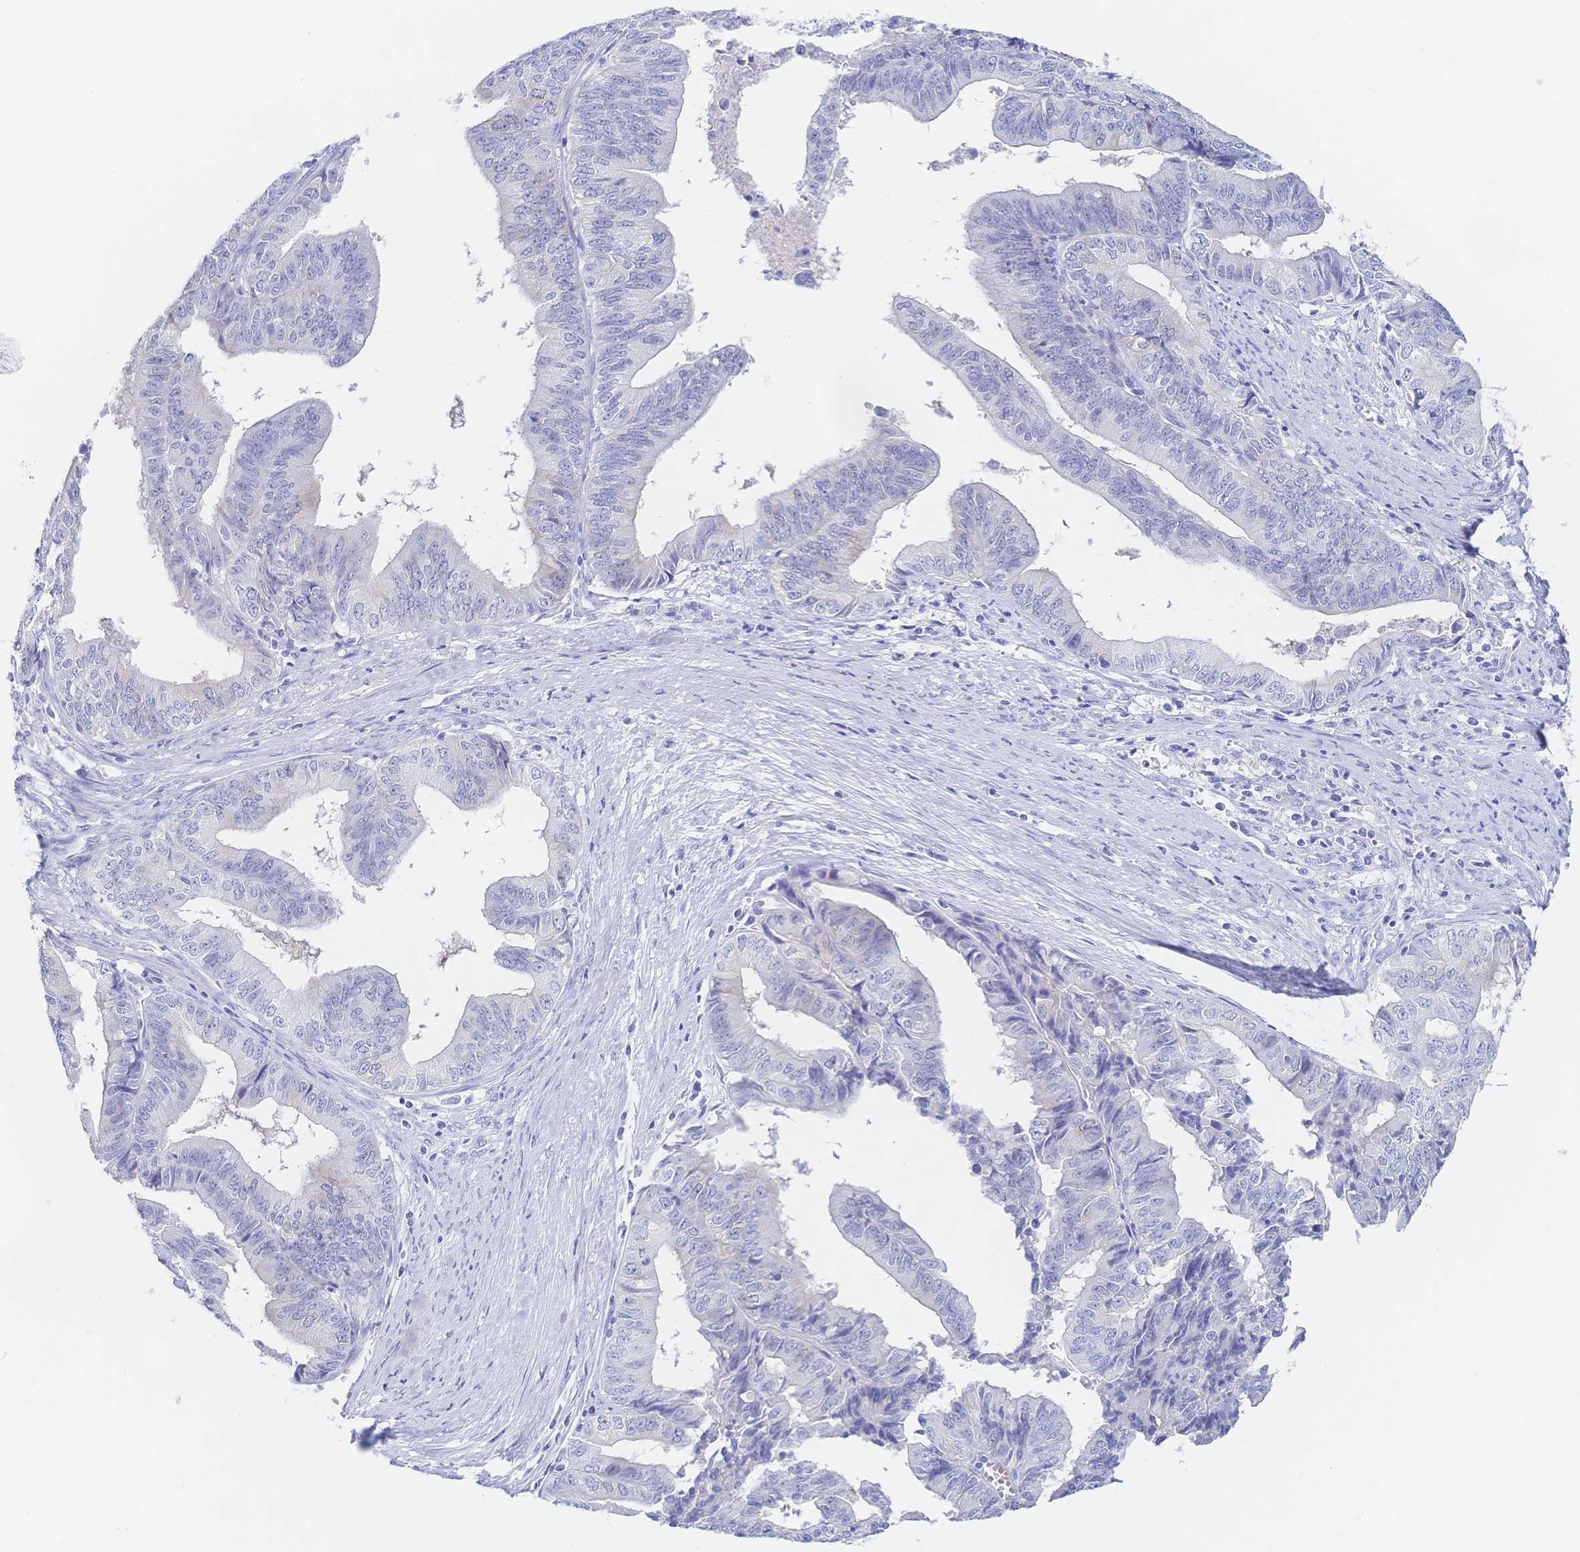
{"staining": {"intensity": "negative", "quantity": "none", "location": "none"}, "tissue": "endometrial cancer", "cell_type": "Tumor cells", "image_type": "cancer", "snomed": [{"axis": "morphology", "description": "Adenocarcinoma, NOS"}, {"axis": "topography", "description": "Endometrium"}], "caption": "Immunohistochemistry of endometrial cancer exhibits no expression in tumor cells.", "gene": "RRM1", "patient": {"sex": "female", "age": 65}}